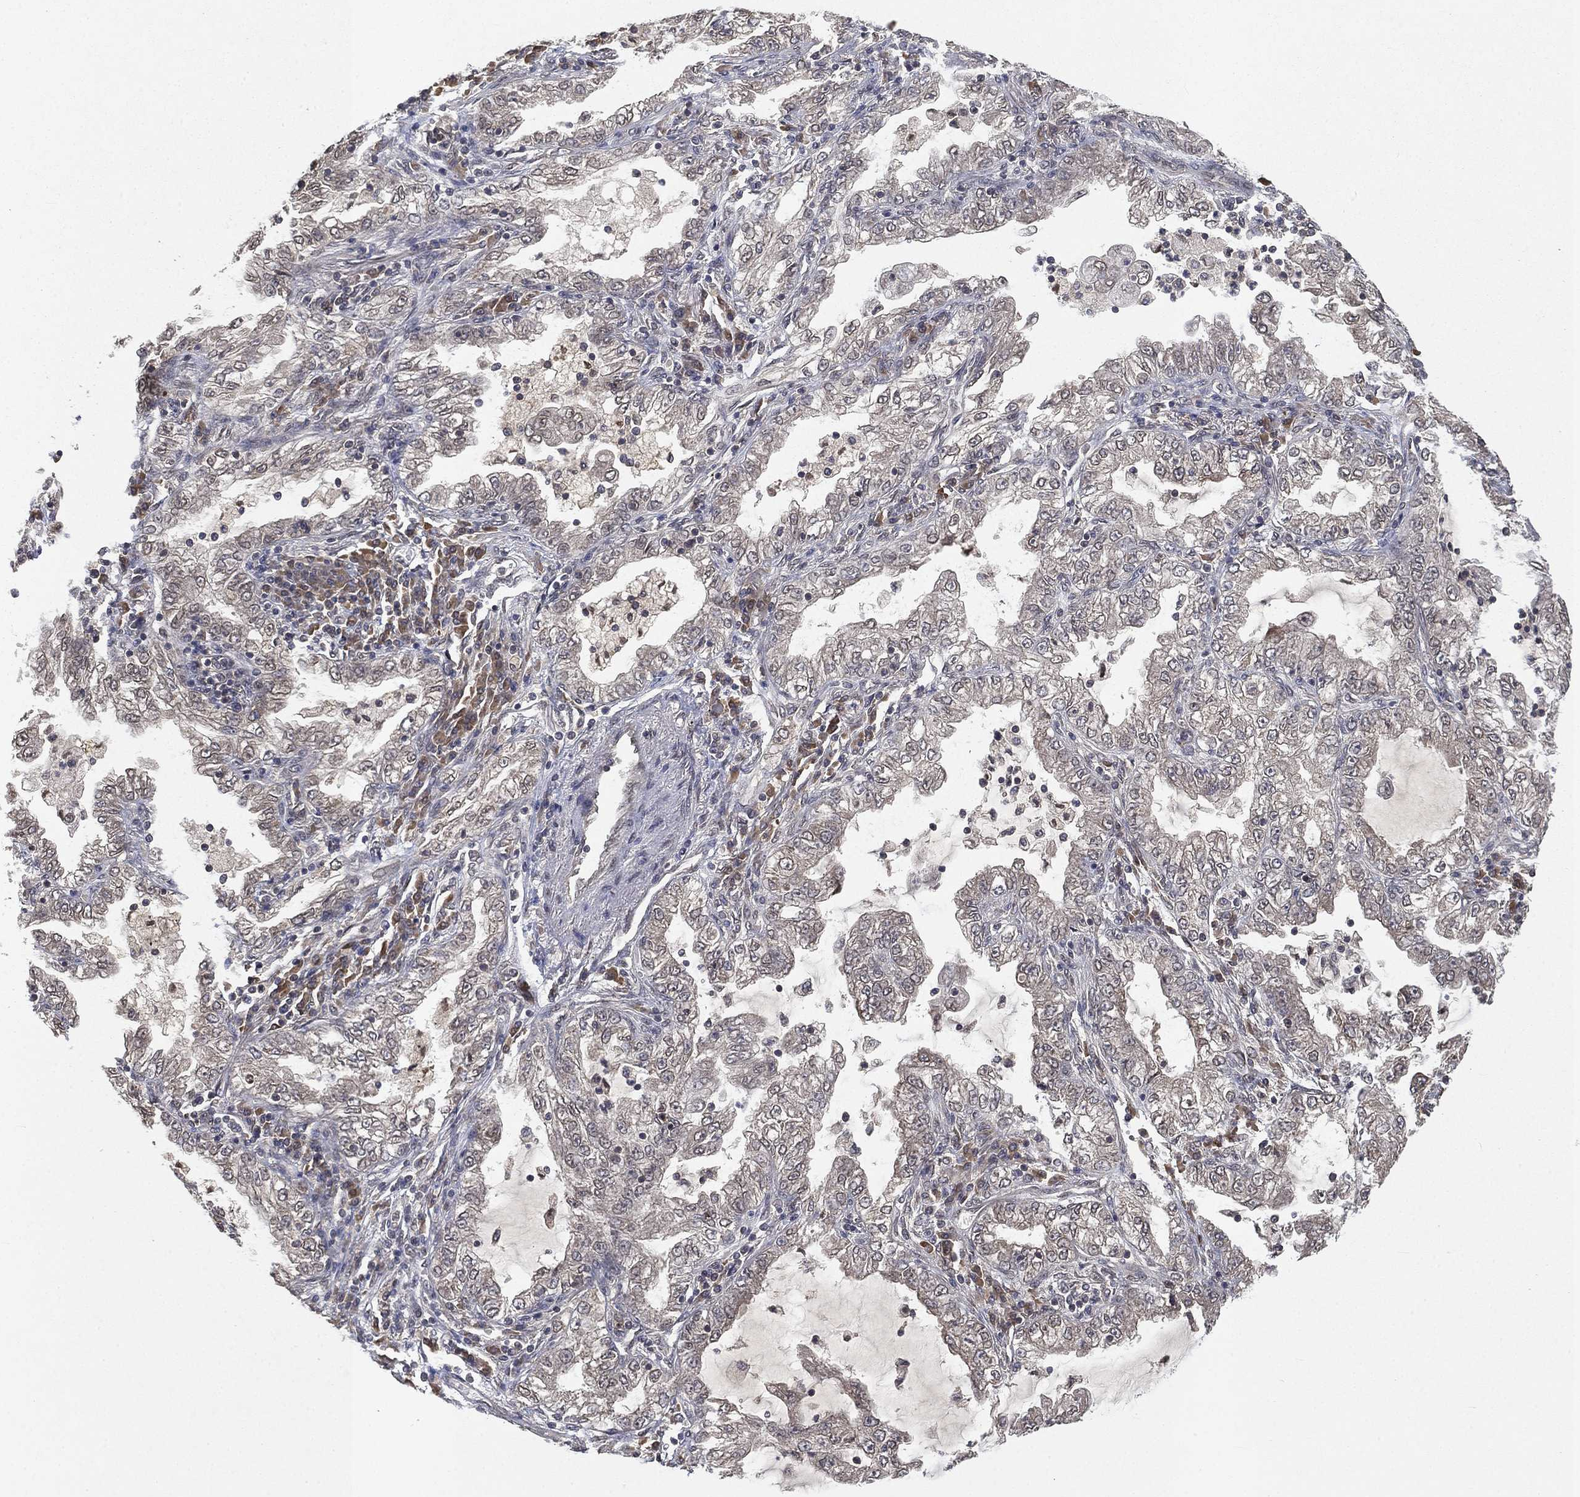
{"staining": {"intensity": "weak", "quantity": "25%-75%", "location": "cytoplasmic/membranous"}, "tissue": "lung cancer", "cell_type": "Tumor cells", "image_type": "cancer", "snomed": [{"axis": "morphology", "description": "Adenocarcinoma, NOS"}, {"axis": "topography", "description": "Lung"}], "caption": "Immunohistochemical staining of lung cancer (adenocarcinoma) displays low levels of weak cytoplasmic/membranous protein expression in about 25%-75% of tumor cells.", "gene": "UBA5", "patient": {"sex": "female", "age": 73}}